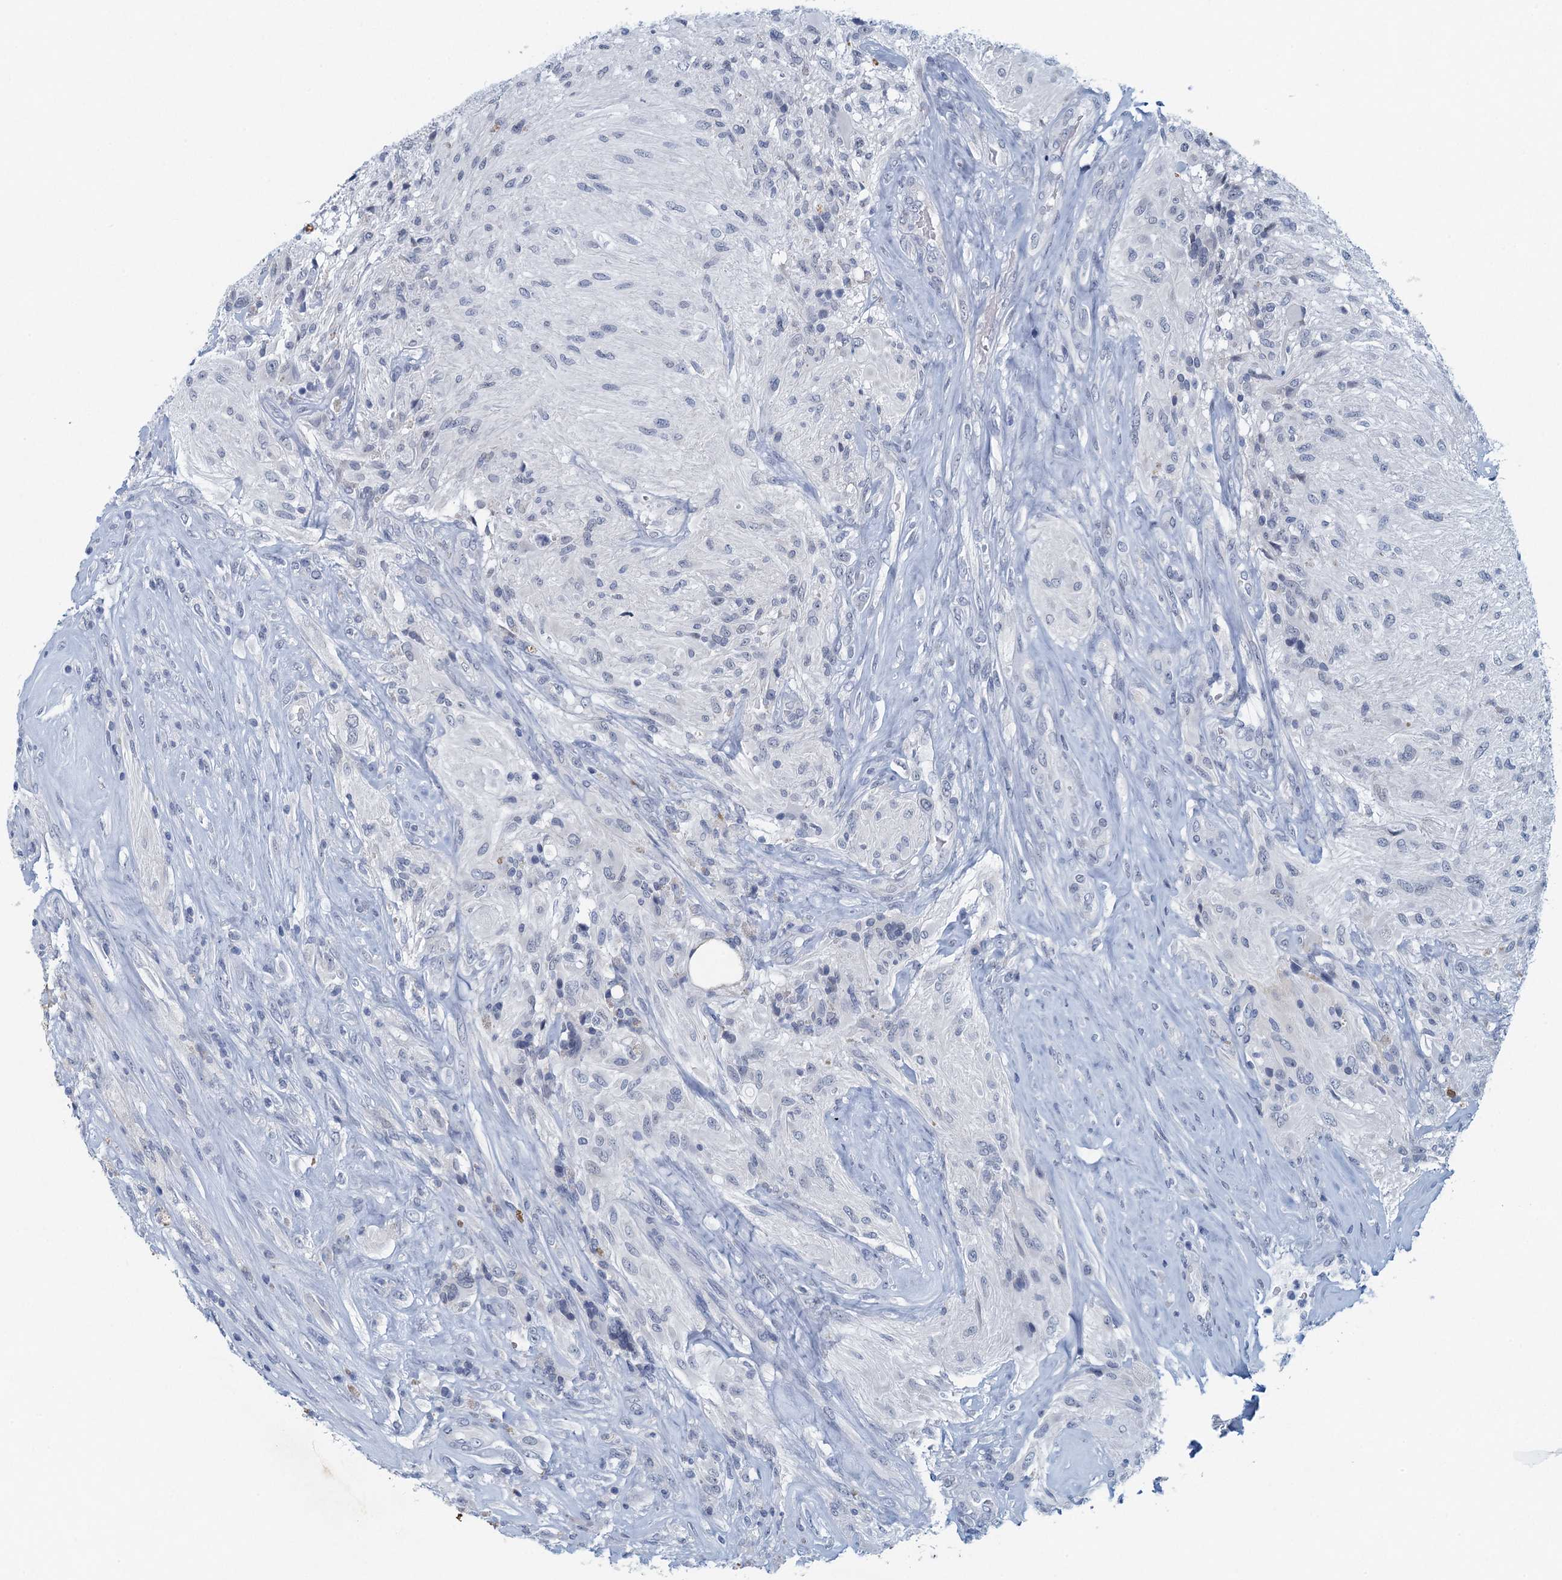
{"staining": {"intensity": "negative", "quantity": "none", "location": "none"}, "tissue": "glioma", "cell_type": "Tumor cells", "image_type": "cancer", "snomed": [{"axis": "morphology", "description": "Glioma, malignant, High grade"}, {"axis": "topography", "description": "Brain"}], "caption": "This is a image of immunohistochemistry (IHC) staining of glioma, which shows no expression in tumor cells. The staining is performed using DAB (3,3'-diaminobenzidine) brown chromogen with nuclei counter-stained in using hematoxylin.", "gene": "ENSG00000131152", "patient": {"sex": "male", "age": 56}}